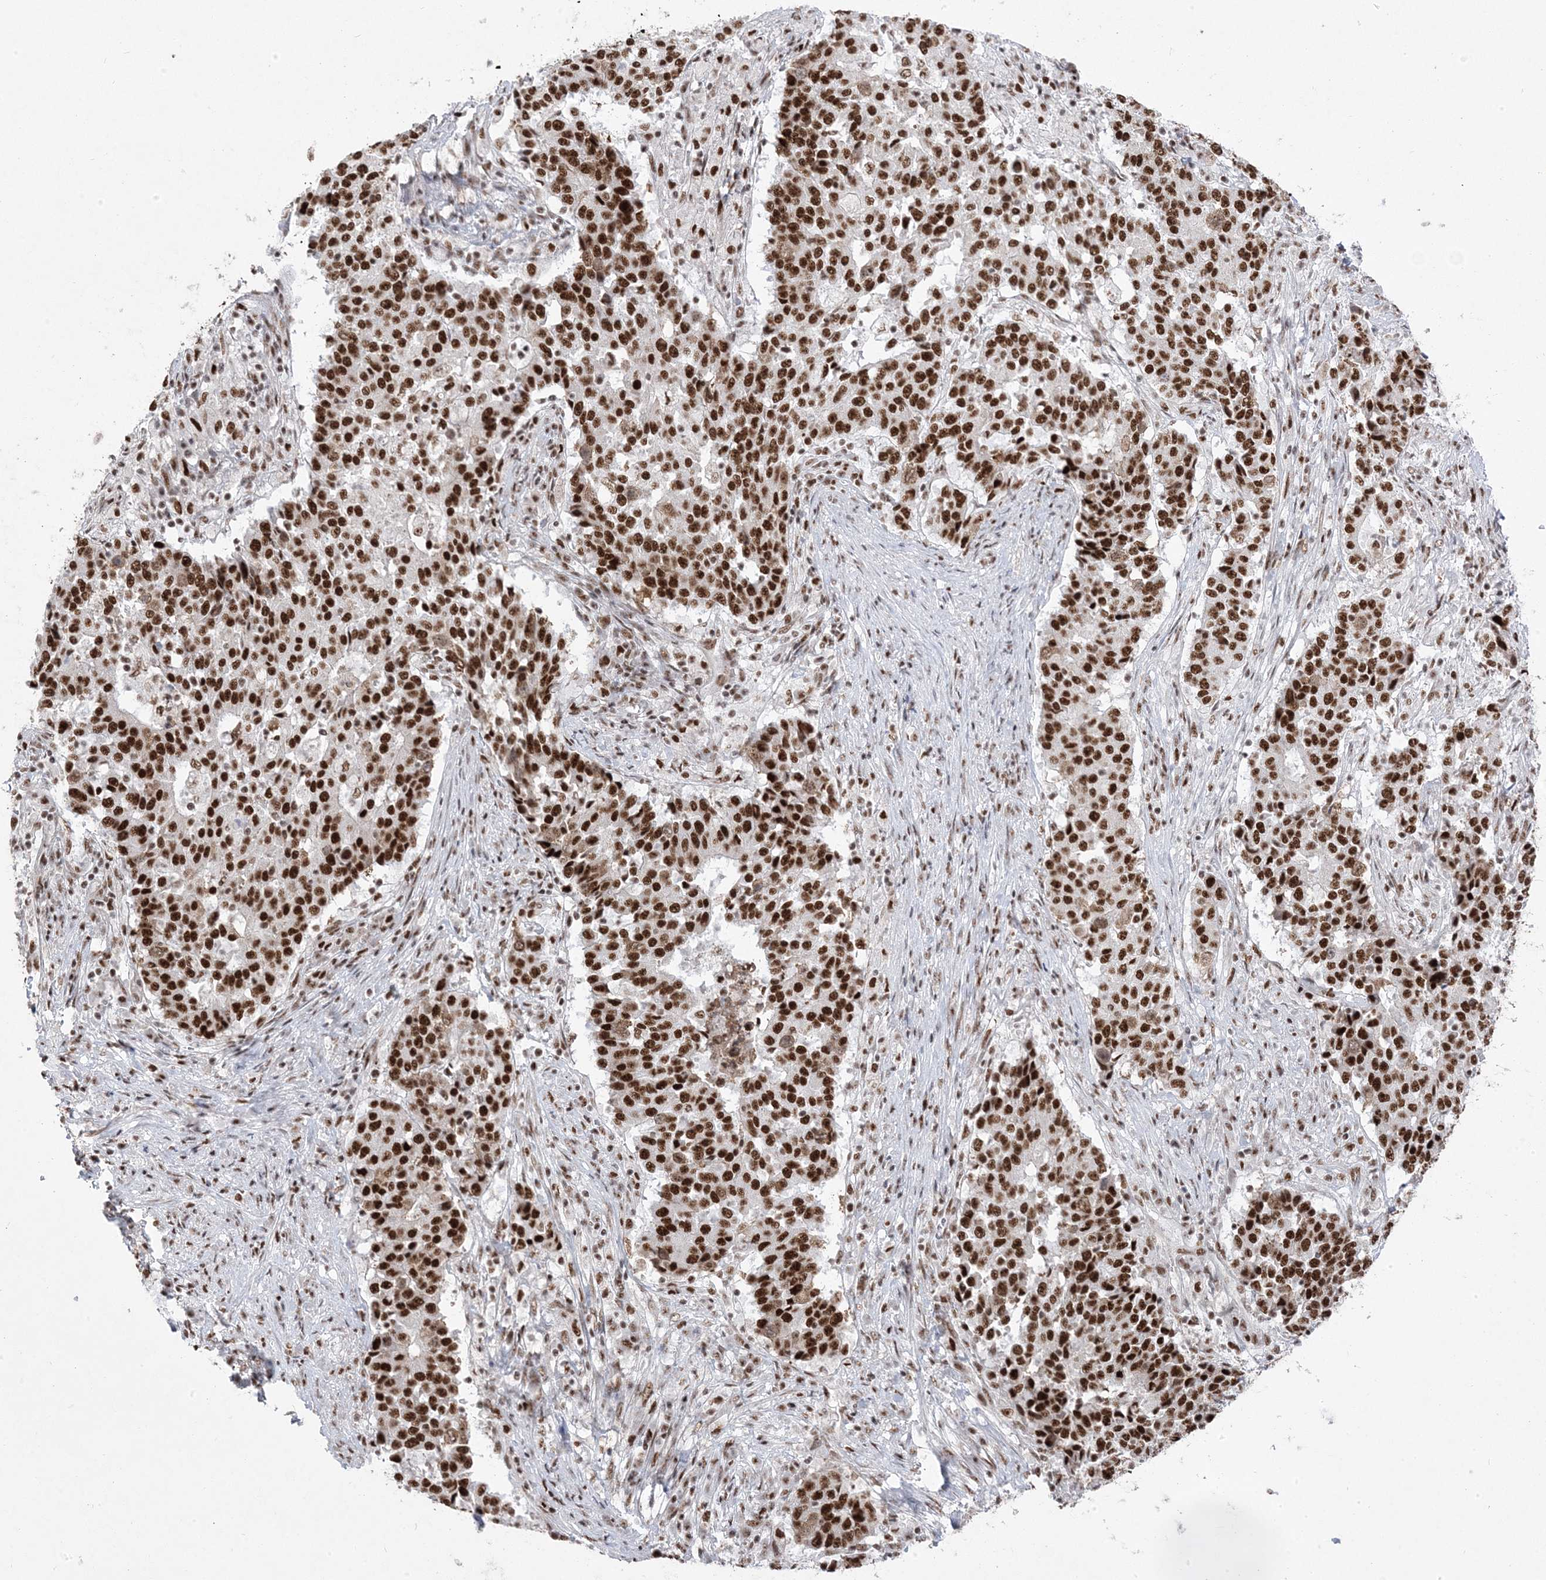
{"staining": {"intensity": "strong", "quantity": ">75%", "location": "nuclear"}, "tissue": "stomach cancer", "cell_type": "Tumor cells", "image_type": "cancer", "snomed": [{"axis": "morphology", "description": "Adenocarcinoma, NOS"}, {"axis": "topography", "description": "Stomach"}], "caption": "This is an image of IHC staining of adenocarcinoma (stomach), which shows strong staining in the nuclear of tumor cells.", "gene": "MTREX", "patient": {"sex": "male", "age": 59}}